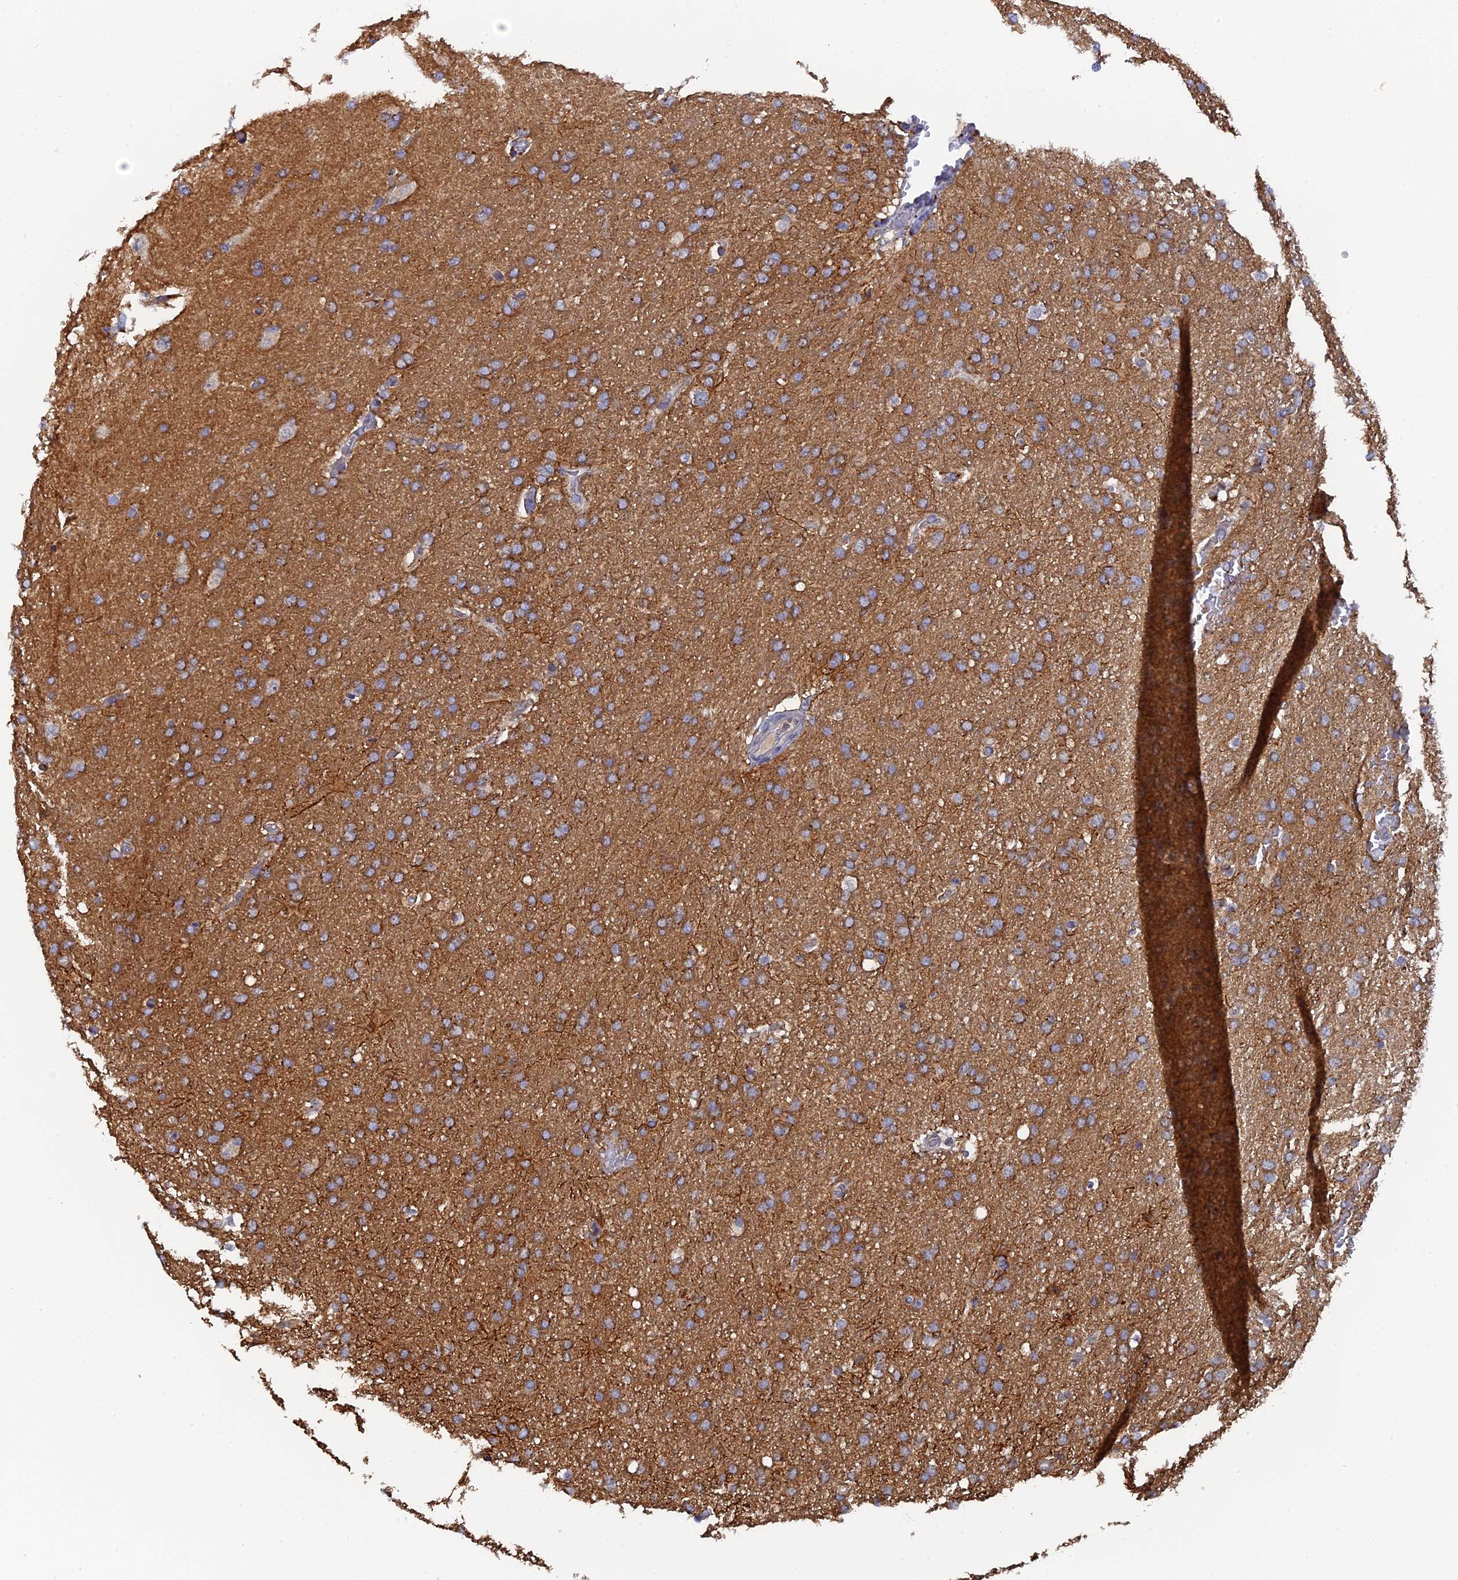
{"staining": {"intensity": "moderate", "quantity": ">75%", "location": "cytoplasmic/membranous"}, "tissue": "glioma", "cell_type": "Tumor cells", "image_type": "cancer", "snomed": [{"axis": "morphology", "description": "Glioma, malignant, High grade"}, {"axis": "topography", "description": "Brain"}], "caption": "Tumor cells show medium levels of moderate cytoplasmic/membranous staining in about >75% of cells in high-grade glioma (malignant).", "gene": "MIGA2", "patient": {"sex": "male", "age": 72}}